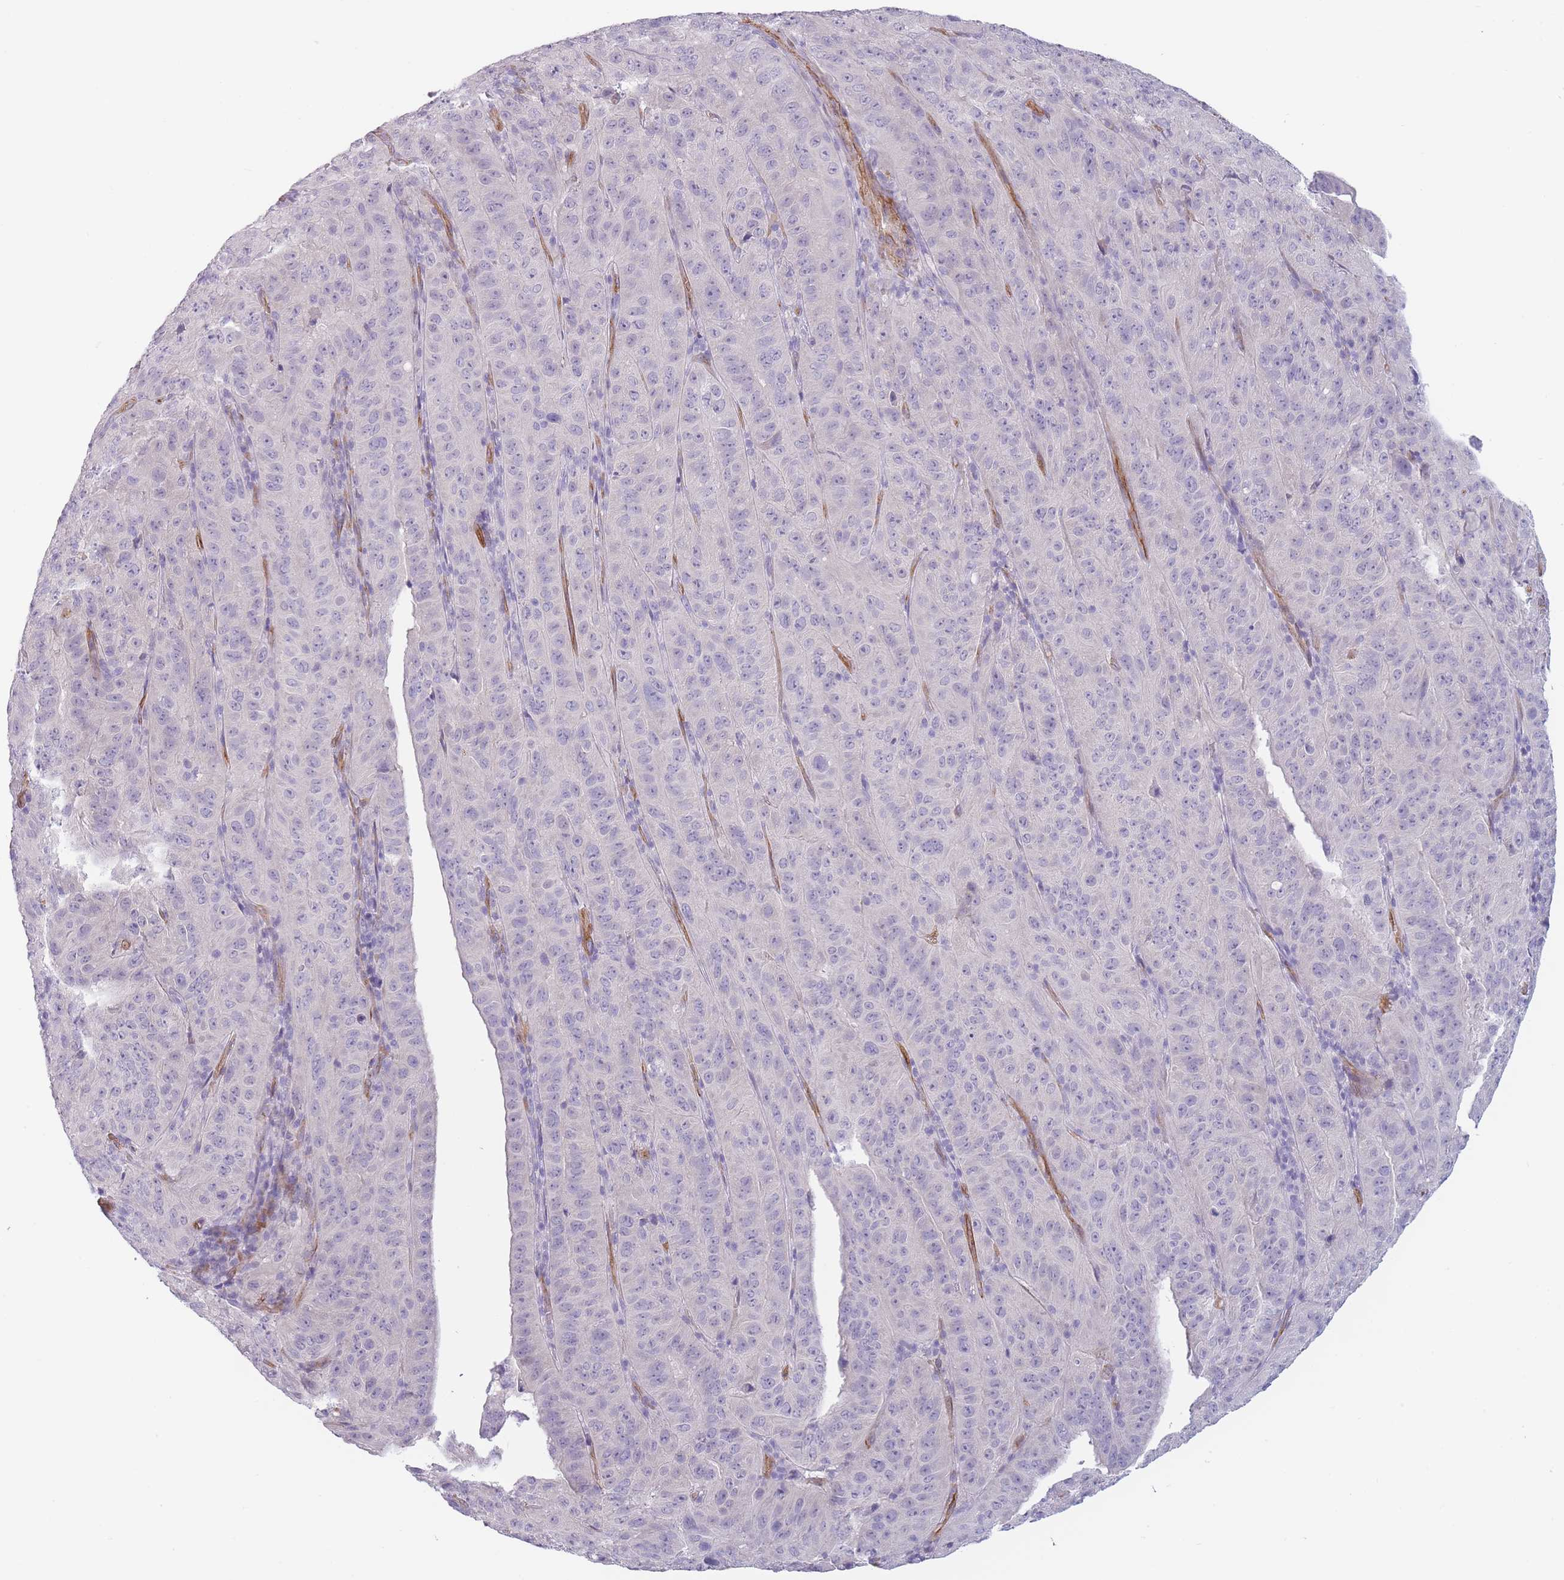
{"staining": {"intensity": "negative", "quantity": "none", "location": "none"}, "tissue": "pancreatic cancer", "cell_type": "Tumor cells", "image_type": "cancer", "snomed": [{"axis": "morphology", "description": "Adenocarcinoma, NOS"}, {"axis": "topography", "description": "Pancreas"}], "caption": "Pancreatic cancer stained for a protein using immunohistochemistry (IHC) demonstrates no positivity tumor cells.", "gene": "OR6B3", "patient": {"sex": "male", "age": 63}}